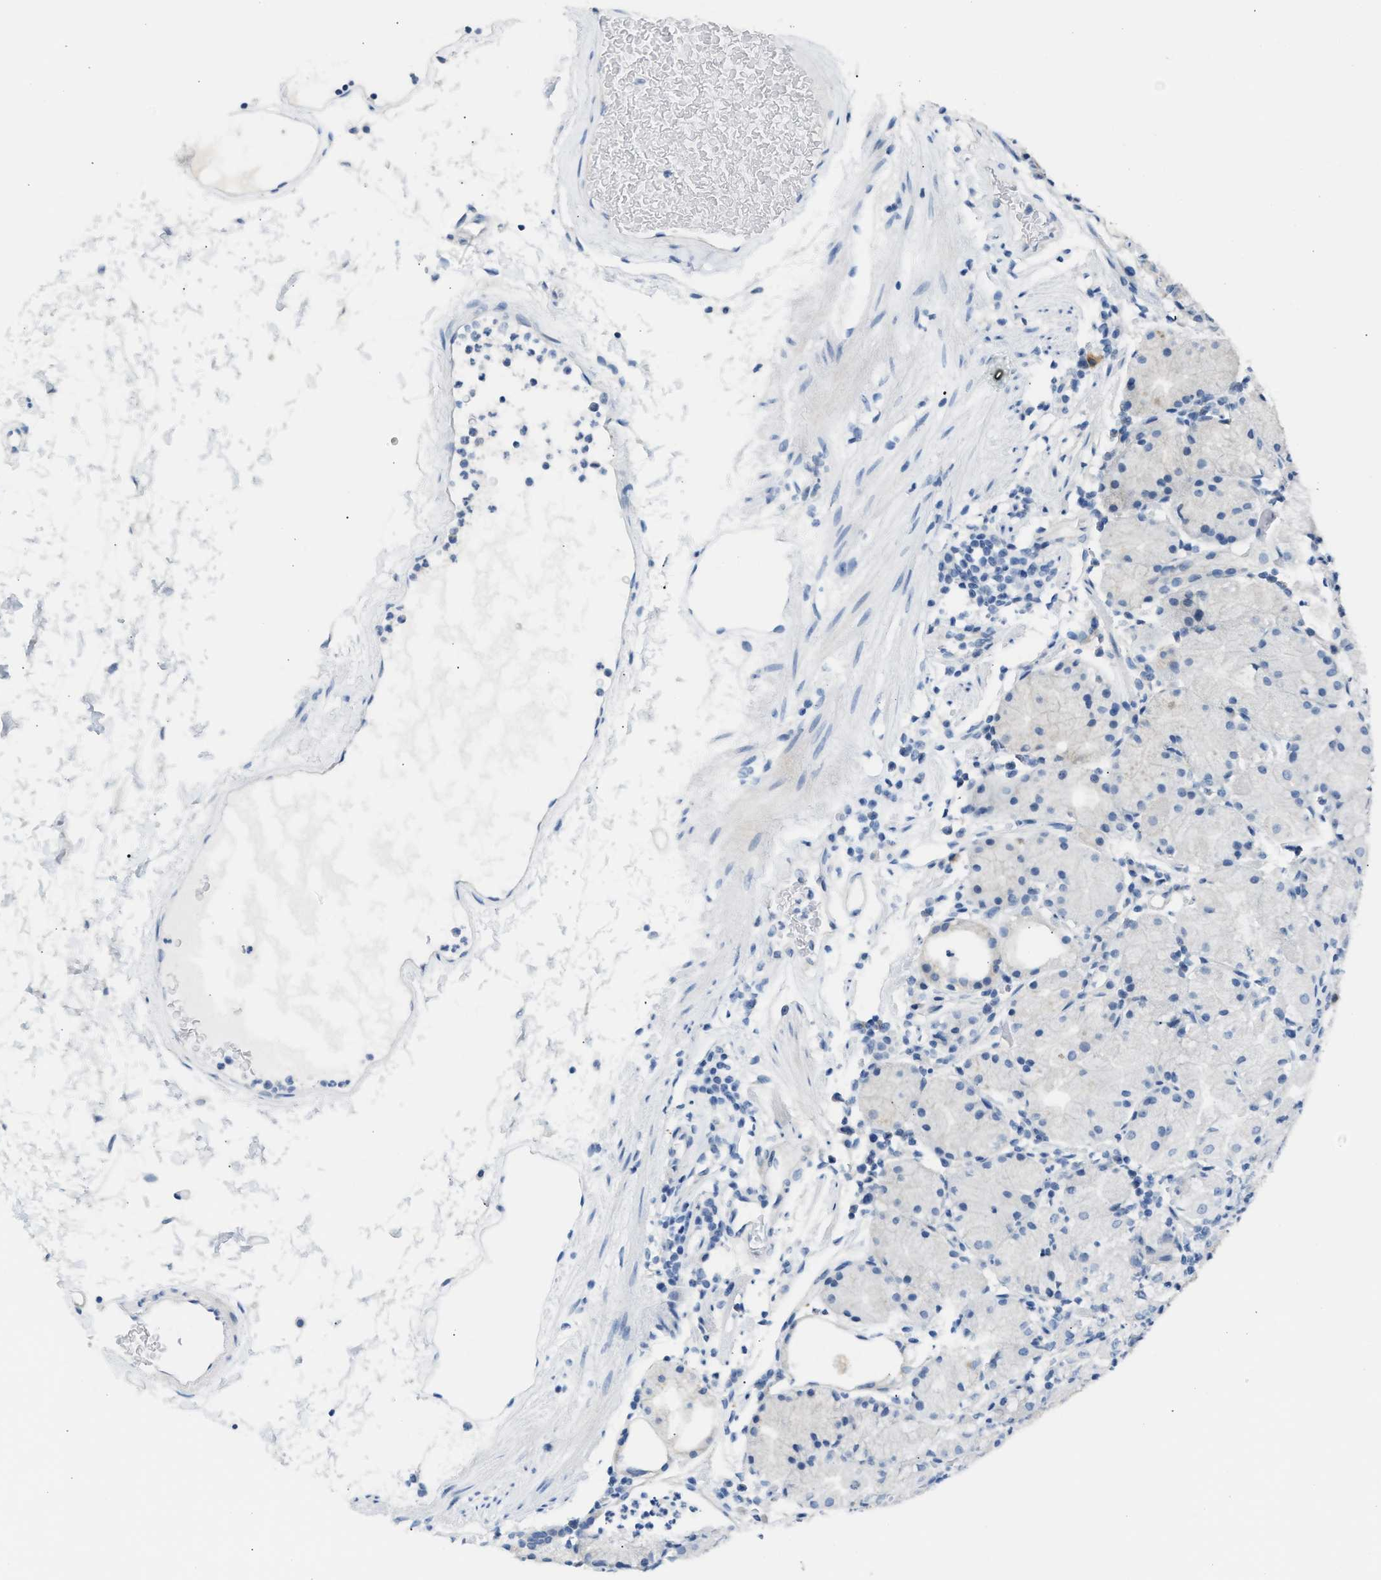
{"staining": {"intensity": "weak", "quantity": "<25%", "location": "cytoplasmic/membranous"}, "tissue": "stomach", "cell_type": "Glandular cells", "image_type": "normal", "snomed": [{"axis": "morphology", "description": "Normal tissue, NOS"}, {"axis": "topography", "description": "Stomach"}, {"axis": "topography", "description": "Stomach, lower"}], "caption": "DAB immunohistochemical staining of unremarkable stomach exhibits no significant expression in glandular cells.", "gene": "ERBB2", "patient": {"sex": "female", "age": 75}}